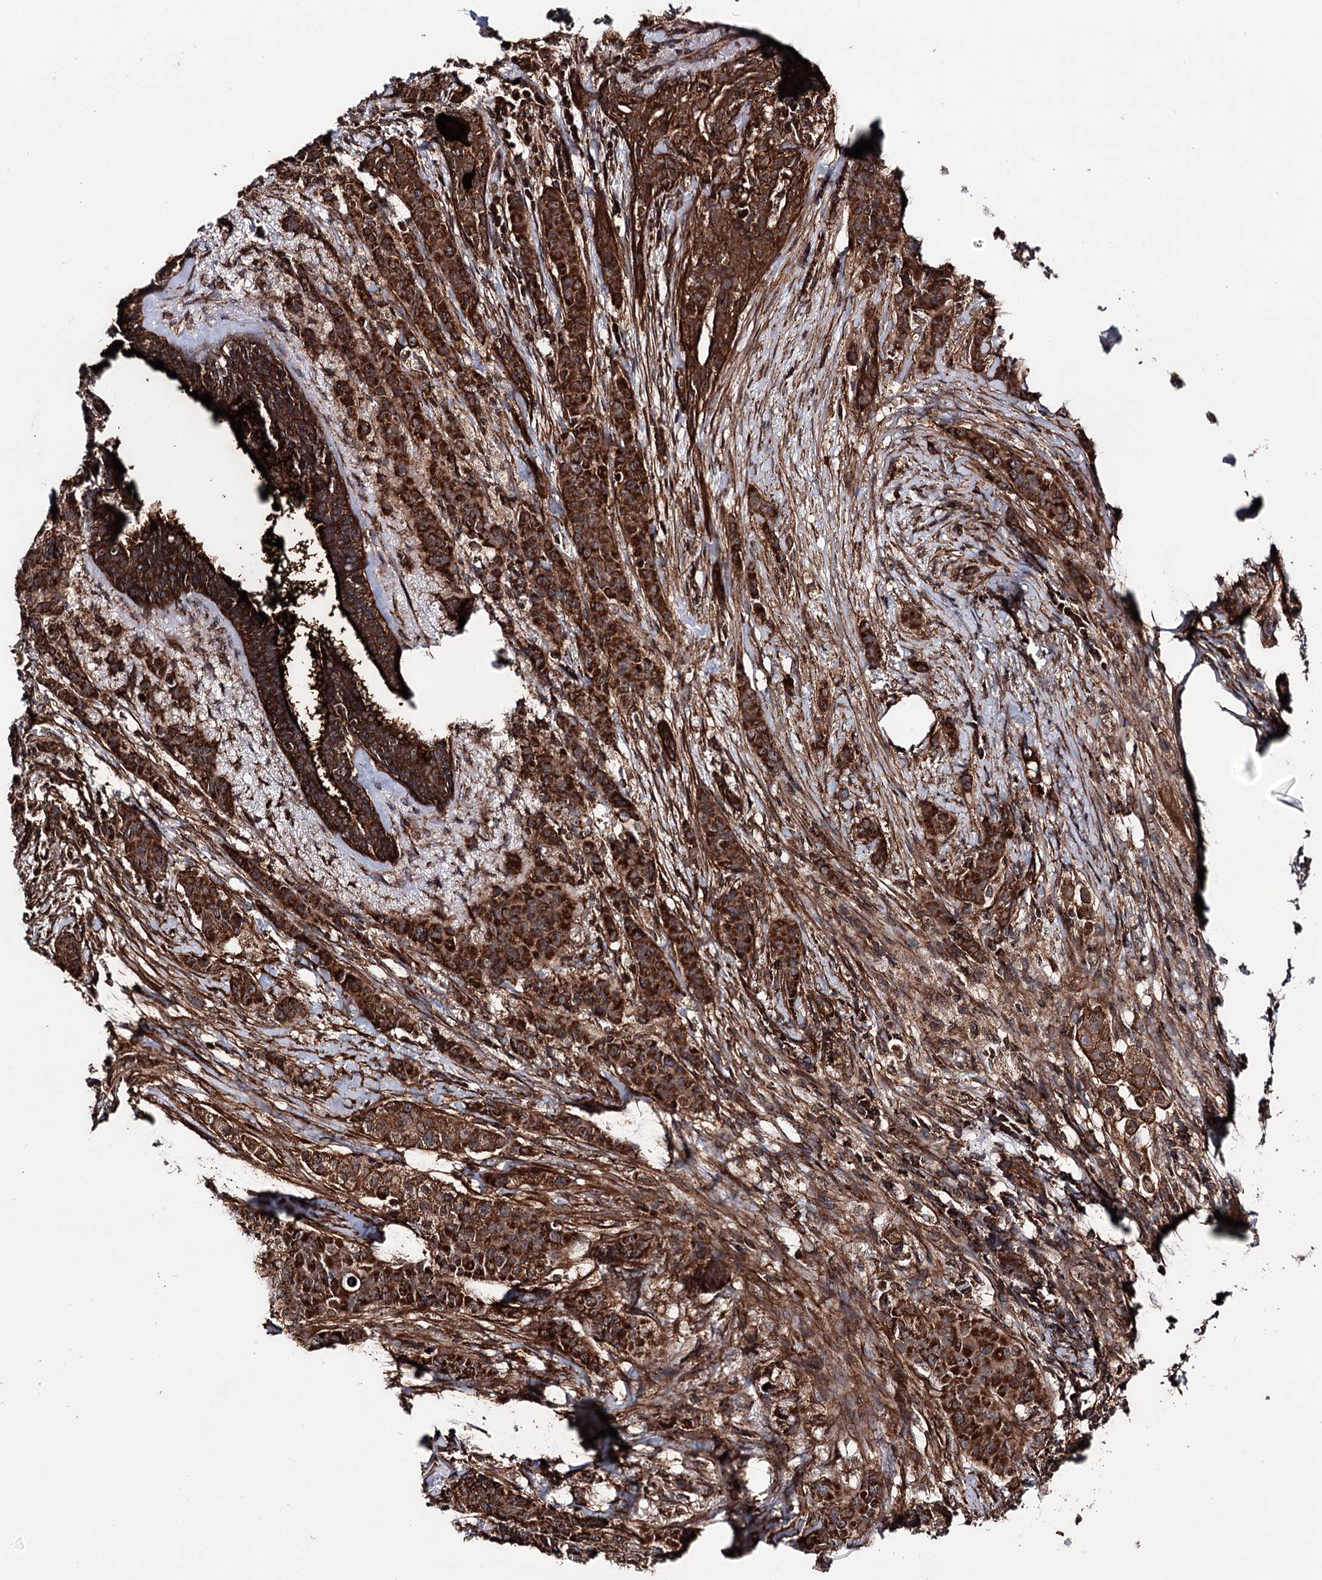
{"staining": {"intensity": "strong", "quantity": ">75%", "location": "cytoplasmic/membranous"}, "tissue": "breast cancer", "cell_type": "Tumor cells", "image_type": "cancer", "snomed": [{"axis": "morphology", "description": "Duct carcinoma"}, {"axis": "topography", "description": "Breast"}], "caption": "Approximately >75% of tumor cells in breast invasive ductal carcinoma exhibit strong cytoplasmic/membranous protein positivity as visualized by brown immunohistochemical staining.", "gene": "FGFR1OP2", "patient": {"sex": "female", "age": 40}}